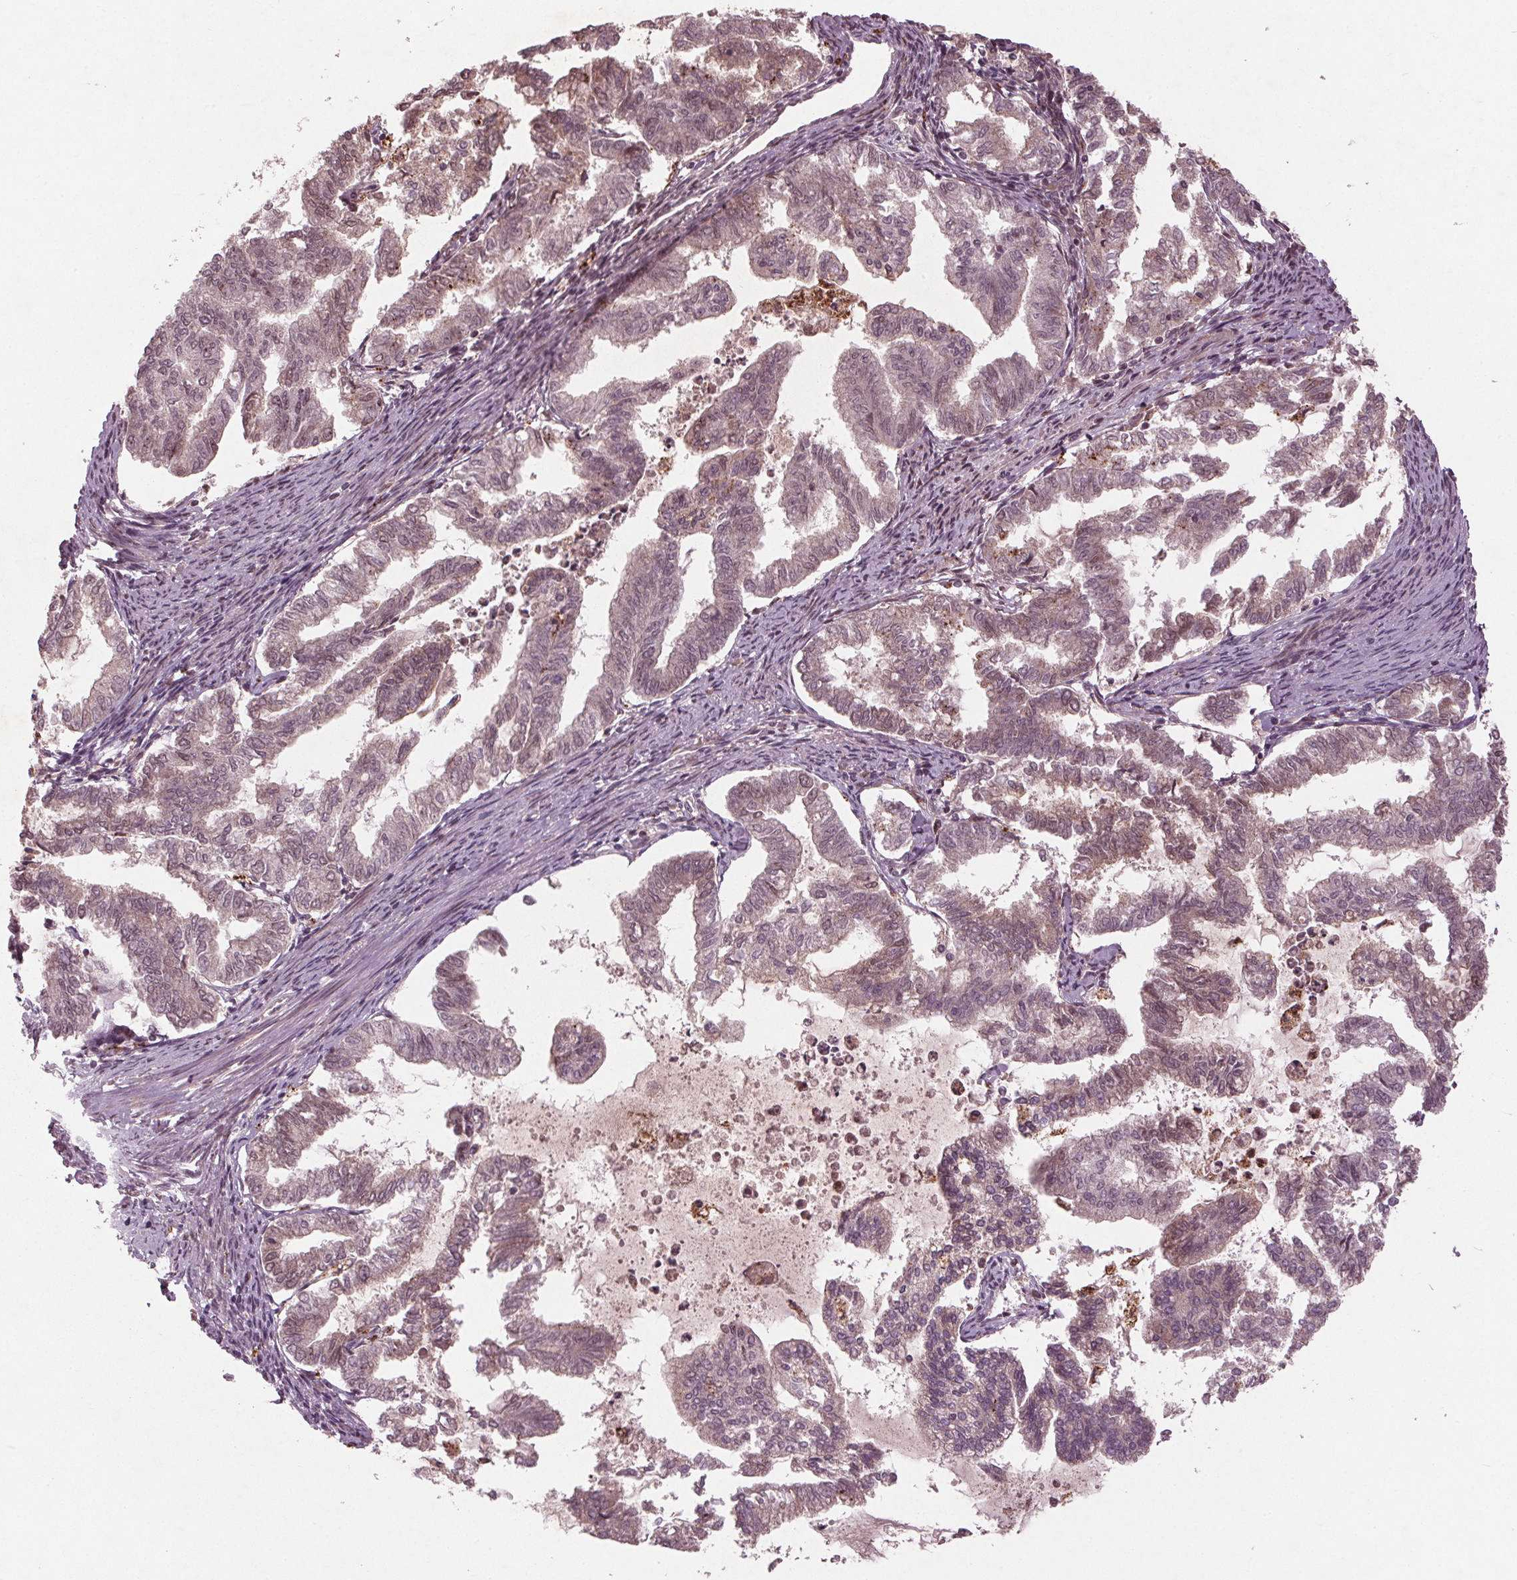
{"staining": {"intensity": "weak", "quantity": "25%-75%", "location": "cytoplasmic/membranous,nuclear"}, "tissue": "endometrial cancer", "cell_type": "Tumor cells", "image_type": "cancer", "snomed": [{"axis": "morphology", "description": "Adenocarcinoma, NOS"}, {"axis": "topography", "description": "Endometrium"}], "caption": "Adenocarcinoma (endometrial) tissue reveals weak cytoplasmic/membranous and nuclear positivity in about 25%-75% of tumor cells", "gene": "CDKL4", "patient": {"sex": "female", "age": 79}}